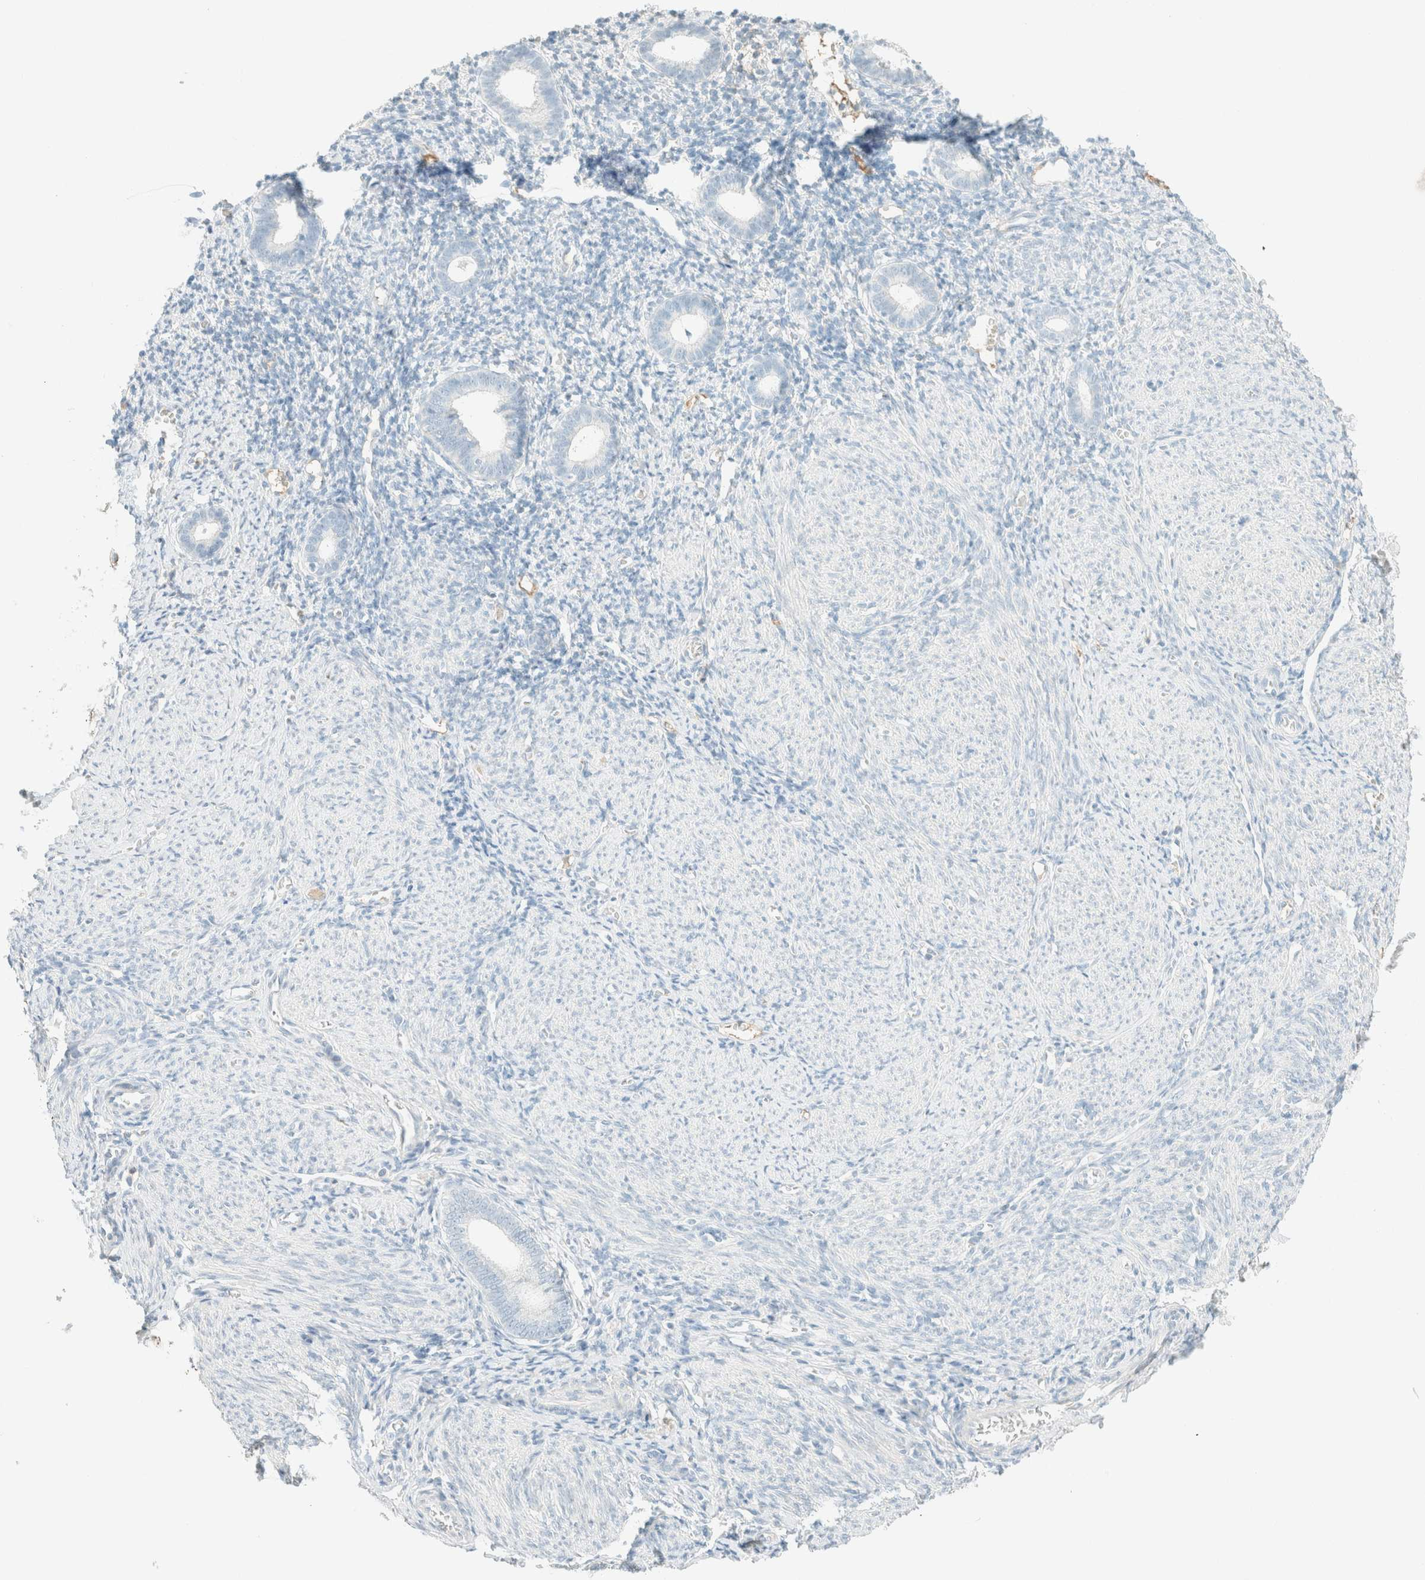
{"staining": {"intensity": "negative", "quantity": "none", "location": "none"}, "tissue": "endometrium", "cell_type": "Cells in endometrial stroma", "image_type": "normal", "snomed": [{"axis": "morphology", "description": "Normal tissue, NOS"}, {"axis": "morphology", "description": "Adenocarcinoma, NOS"}, {"axis": "topography", "description": "Endometrium"}], "caption": "This is an immunohistochemistry histopathology image of normal endometrium. There is no positivity in cells in endometrial stroma.", "gene": "GPA33", "patient": {"sex": "female", "age": 57}}